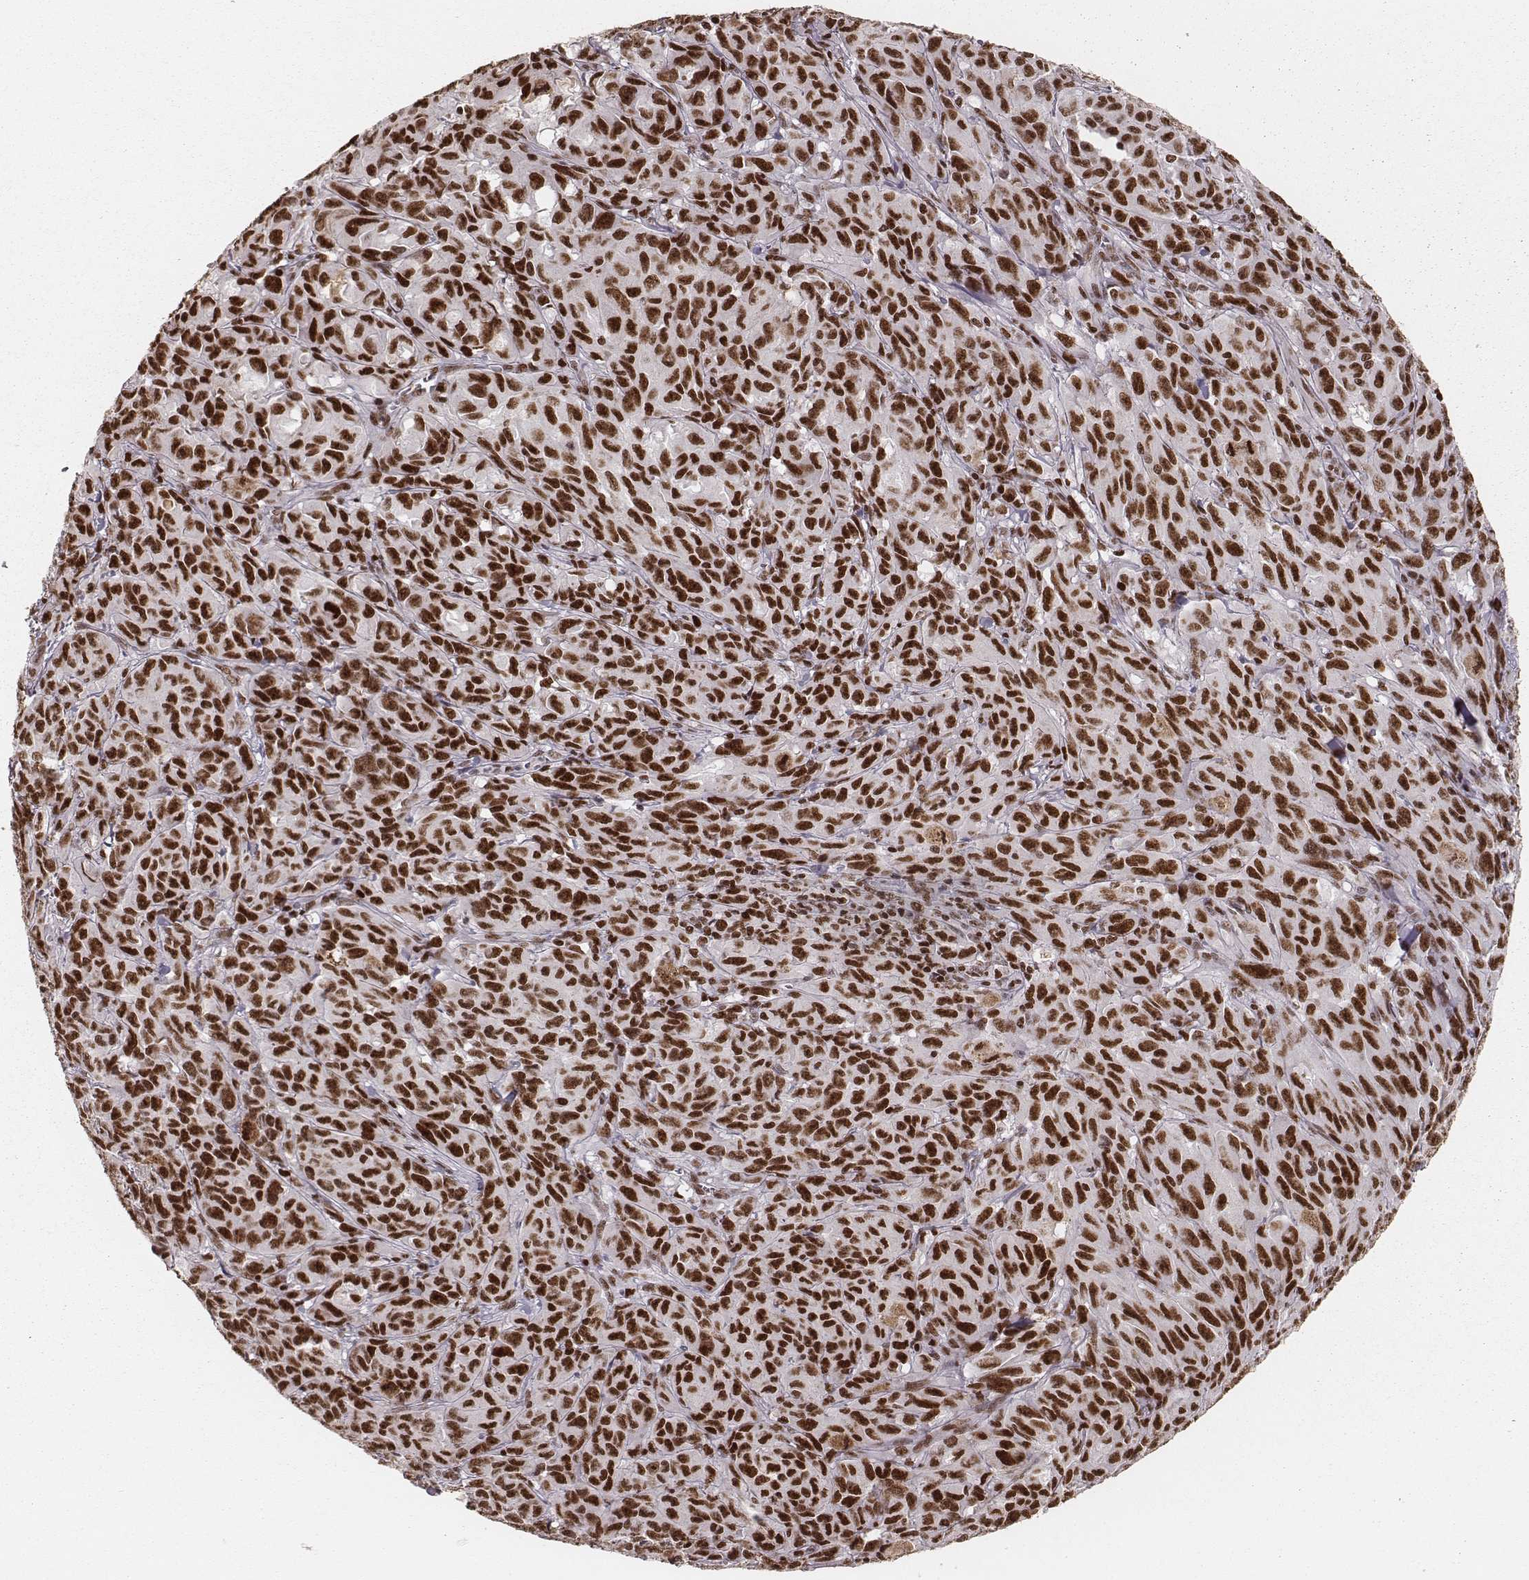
{"staining": {"intensity": "strong", "quantity": ">75%", "location": "nuclear"}, "tissue": "melanoma", "cell_type": "Tumor cells", "image_type": "cancer", "snomed": [{"axis": "morphology", "description": "Malignant melanoma, NOS"}, {"axis": "topography", "description": "Vulva, labia, clitoris and Bartholin´s gland, NO"}], "caption": "Protein expression analysis of malignant melanoma reveals strong nuclear positivity in approximately >75% of tumor cells. (Stains: DAB in brown, nuclei in blue, Microscopy: brightfield microscopy at high magnification).", "gene": "PARP1", "patient": {"sex": "female", "age": 75}}